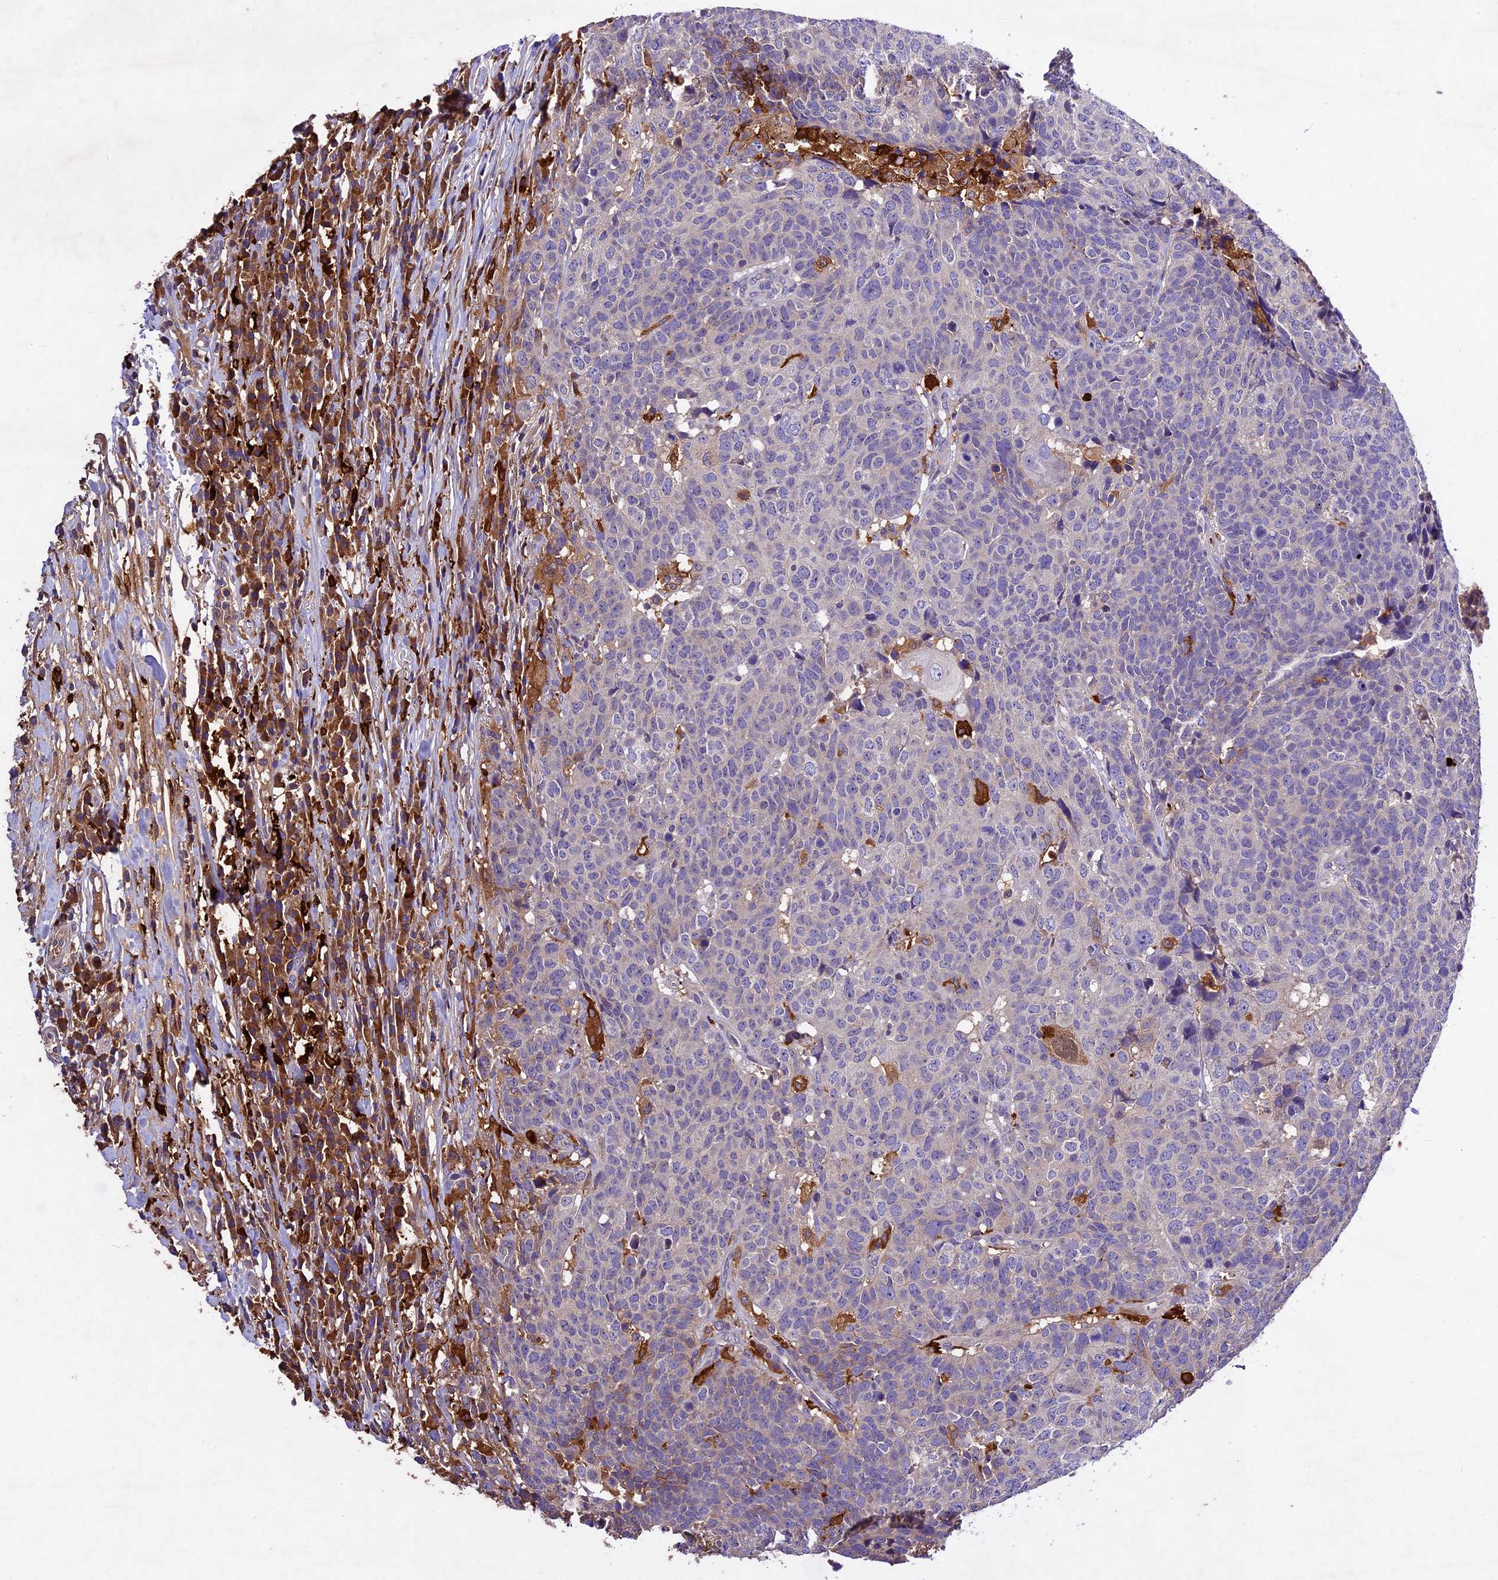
{"staining": {"intensity": "negative", "quantity": "none", "location": "none"}, "tissue": "head and neck cancer", "cell_type": "Tumor cells", "image_type": "cancer", "snomed": [{"axis": "morphology", "description": "Squamous cell carcinoma, NOS"}, {"axis": "topography", "description": "Head-Neck"}], "caption": "IHC photomicrograph of neoplastic tissue: squamous cell carcinoma (head and neck) stained with DAB (3,3'-diaminobenzidine) reveals no significant protein staining in tumor cells.", "gene": "CILP2", "patient": {"sex": "male", "age": 66}}